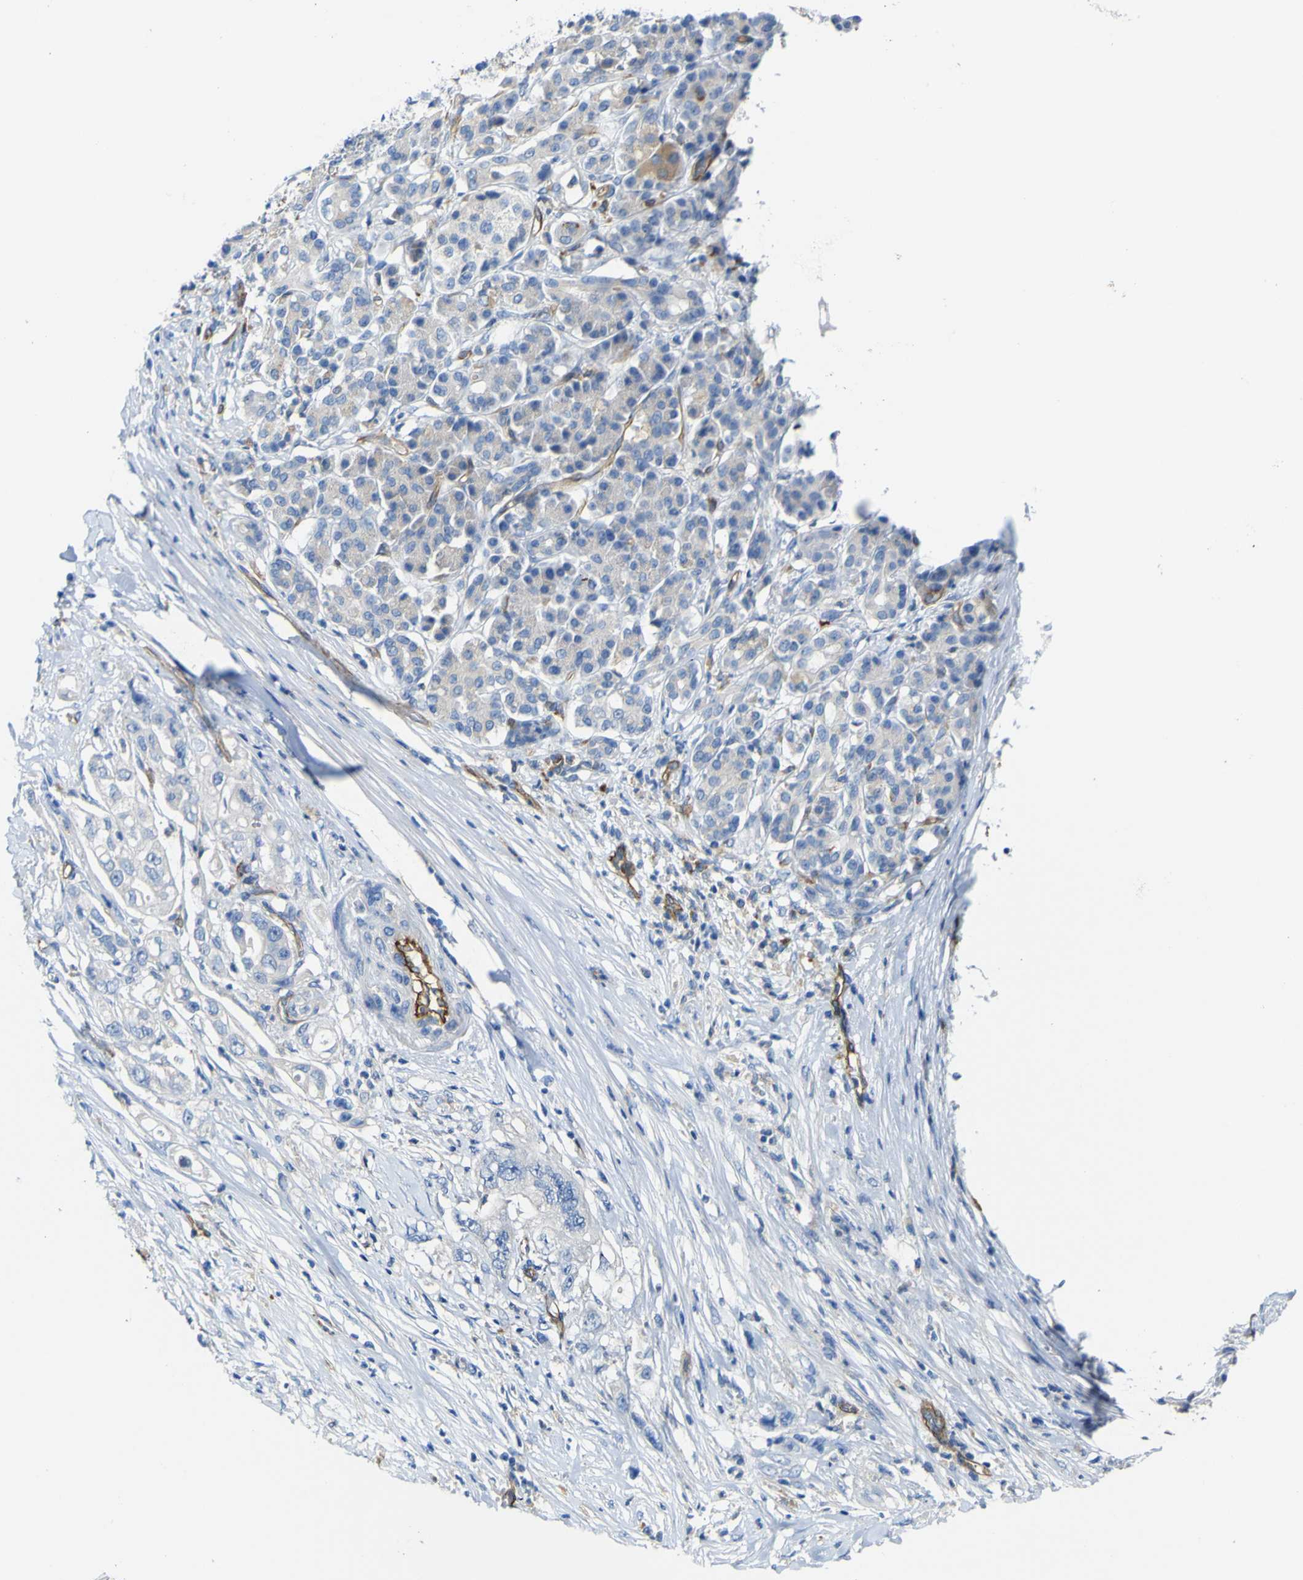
{"staining": {"intensity": "negative", "quantity": "none", "location": "none"}, "tissue": "pancreatic cancer", "cell_type": "Tumor cells", "image_type": "cancer", "snomed": [{"axis": "morphology", "description": "Normal tissue, NOS"}, {"axis": "topography", "description": "Pancreas"}], "caption": "The micrograph demonstrates no significant positivity in tumor cells of pancreatic cancer.", "gene": "CD93", "patient": {"sex": "male", "age": 42}}